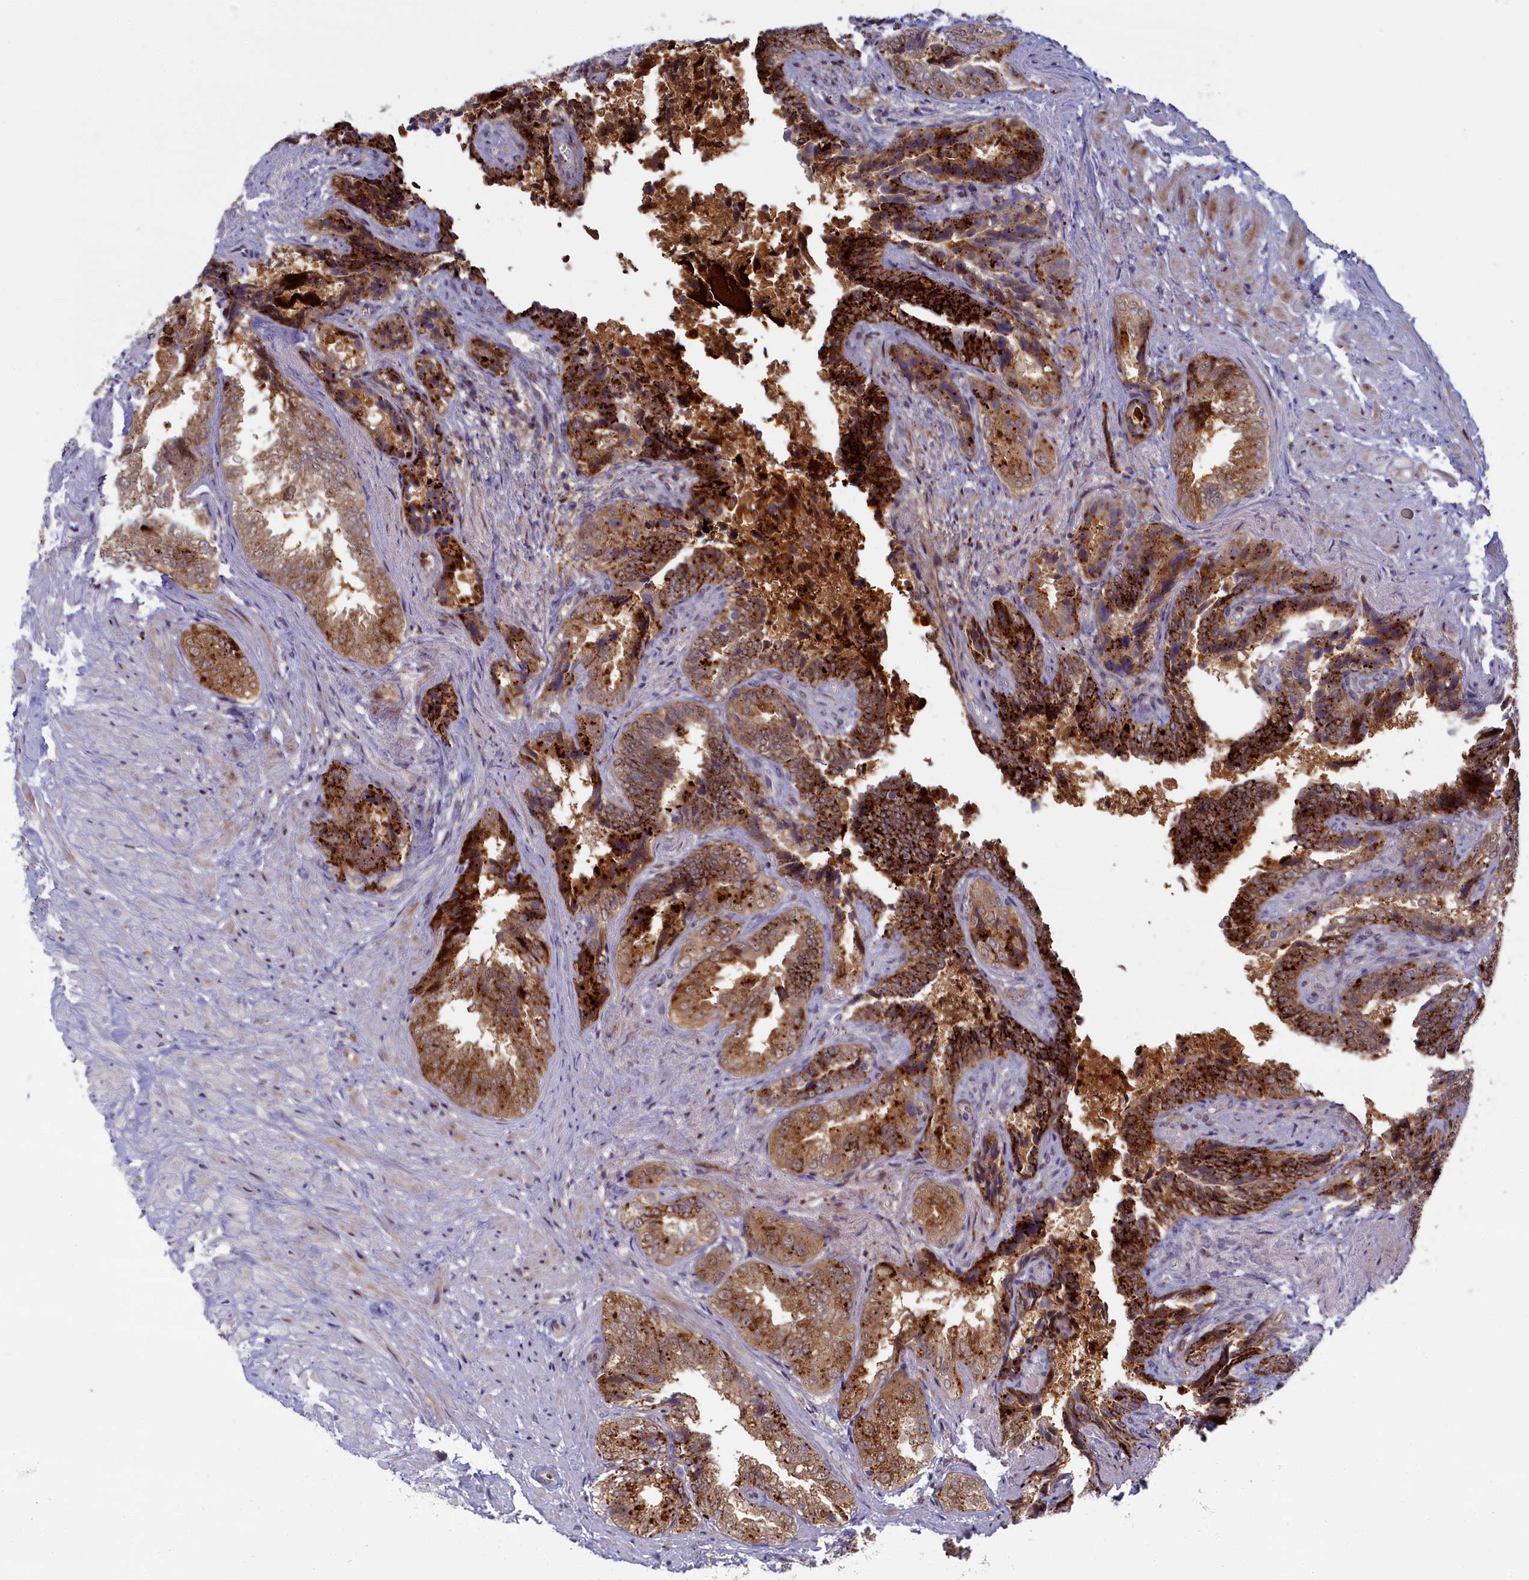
{"staining": {"intensity": "moderate", "quantity": ">75%", "location": "cytoplasmic/membranous"}, "tissue": "seminal vesicle", "cell_type": "Glandular cells", "image_type": "normal", "snomed": [{"axis": "morphology", "description": "Normal tissue, NOS"}, {"axis": "topography", "description": "Seminal veicle"}, {"axis": "topography", "description": "Peripheral nerve tissue"}], "caption": "The histopathology image displays a brown stain indicating the presence of a protein in the cytoplasmic/membranous of glandular cells in seminal vesicle.", "gene": "FCSK", "patient": {"sex": "male", "age": 63}}